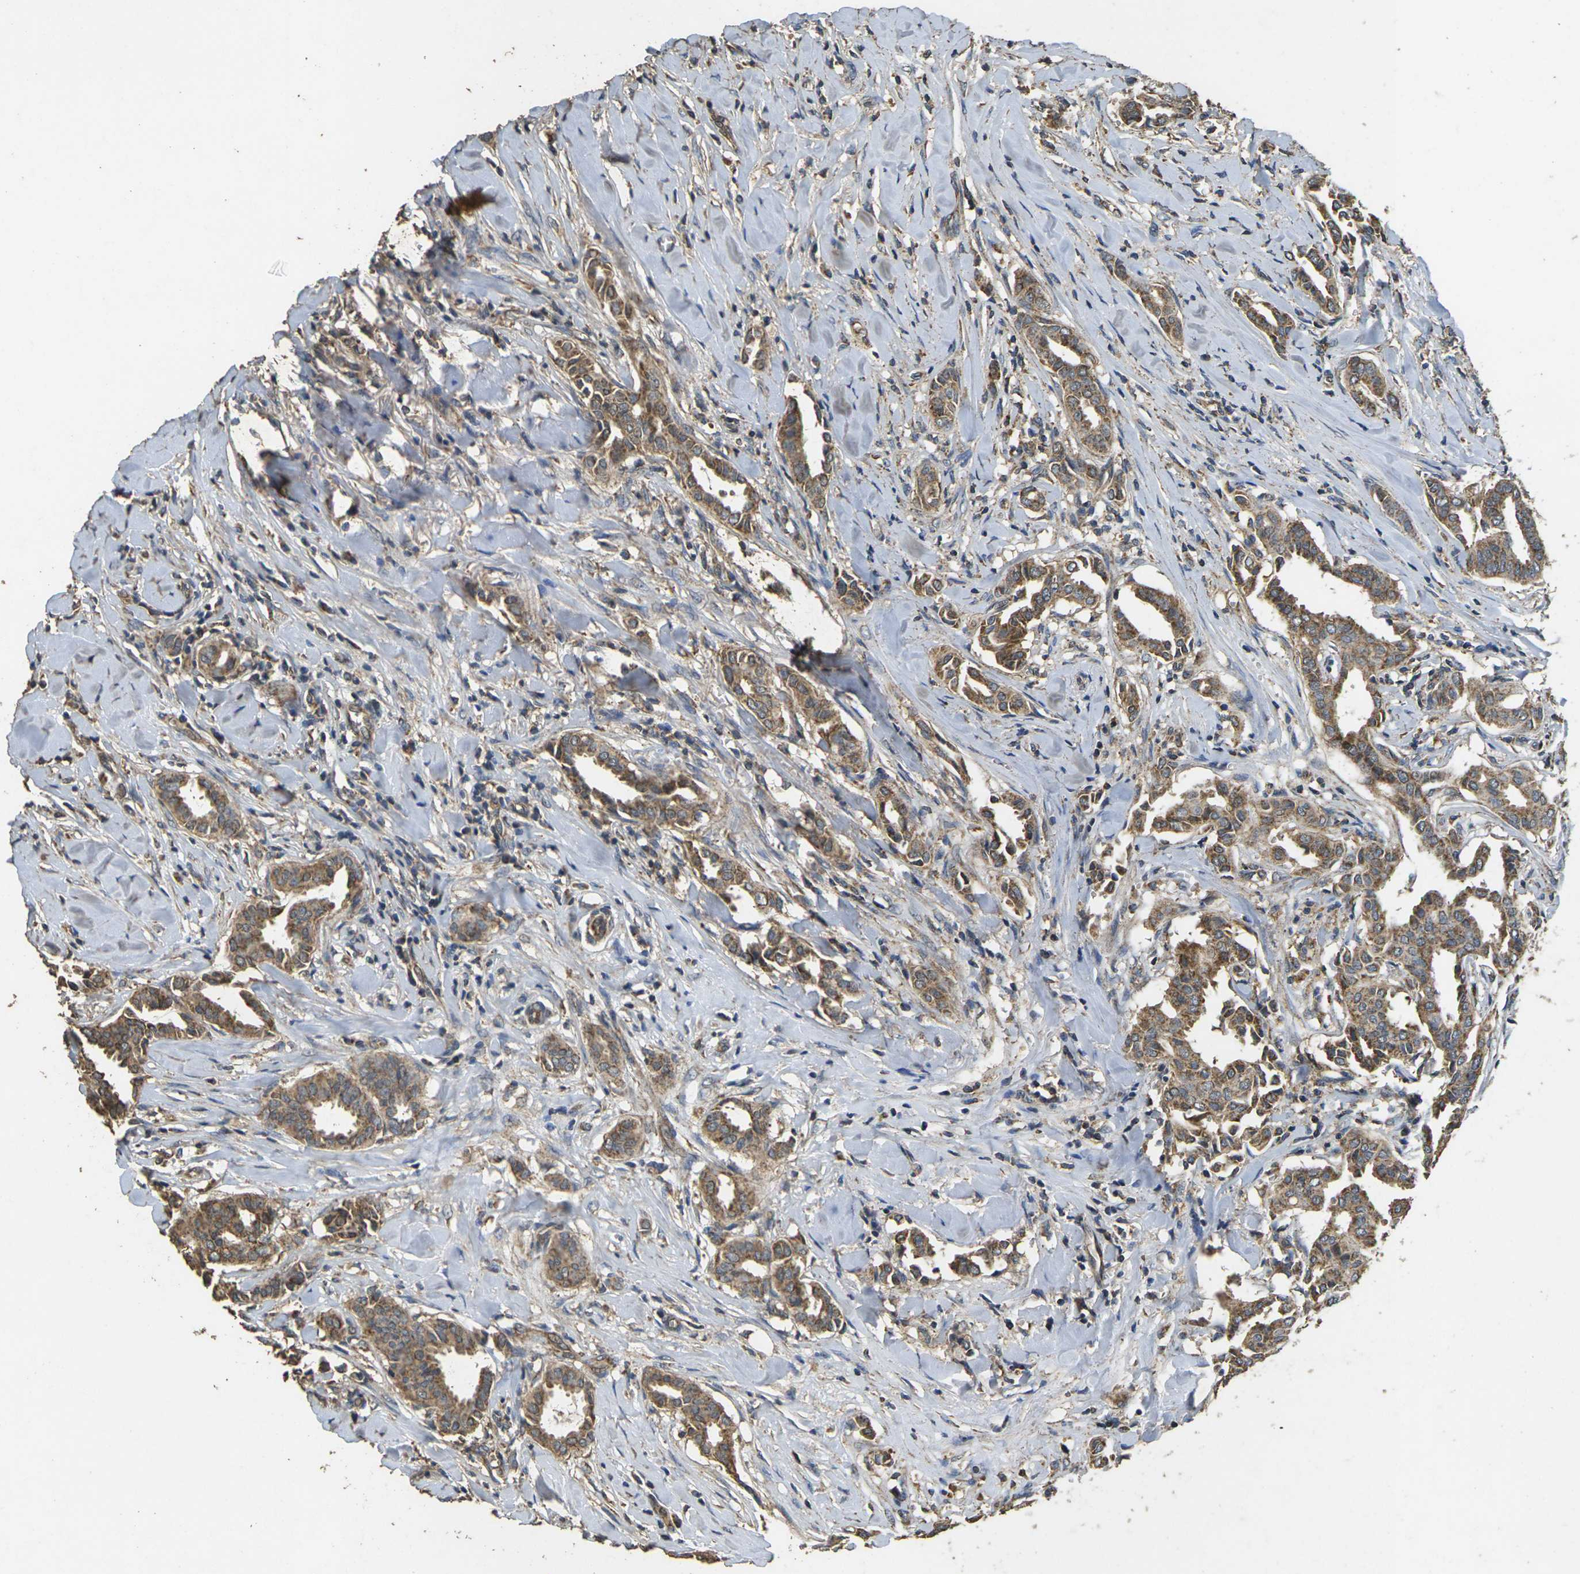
{"staining": {"intensity": "moderate", "quantity": ">75%", "location": "cytoplasmic/membranous"}, "tissue": "head and neck cancer", "cell_type": "Tumor cells", "image_type": "cancer", "snomed": [{"axis": "morphology", "description": "Adenocarcinoma, NOS"}, {"axis": "topography", "description": "Salivary gland"}, {"axis": "topography", "description": "Head-Neck"}], "caption": "Head and neck cancer (adenocarcinoma) tissue demonstrates moderate cytoplasmic/membranous positivity in about >75% of tumor cells", "gene": "MAPK11", "patient": {"sex": "female", "age": 59}}